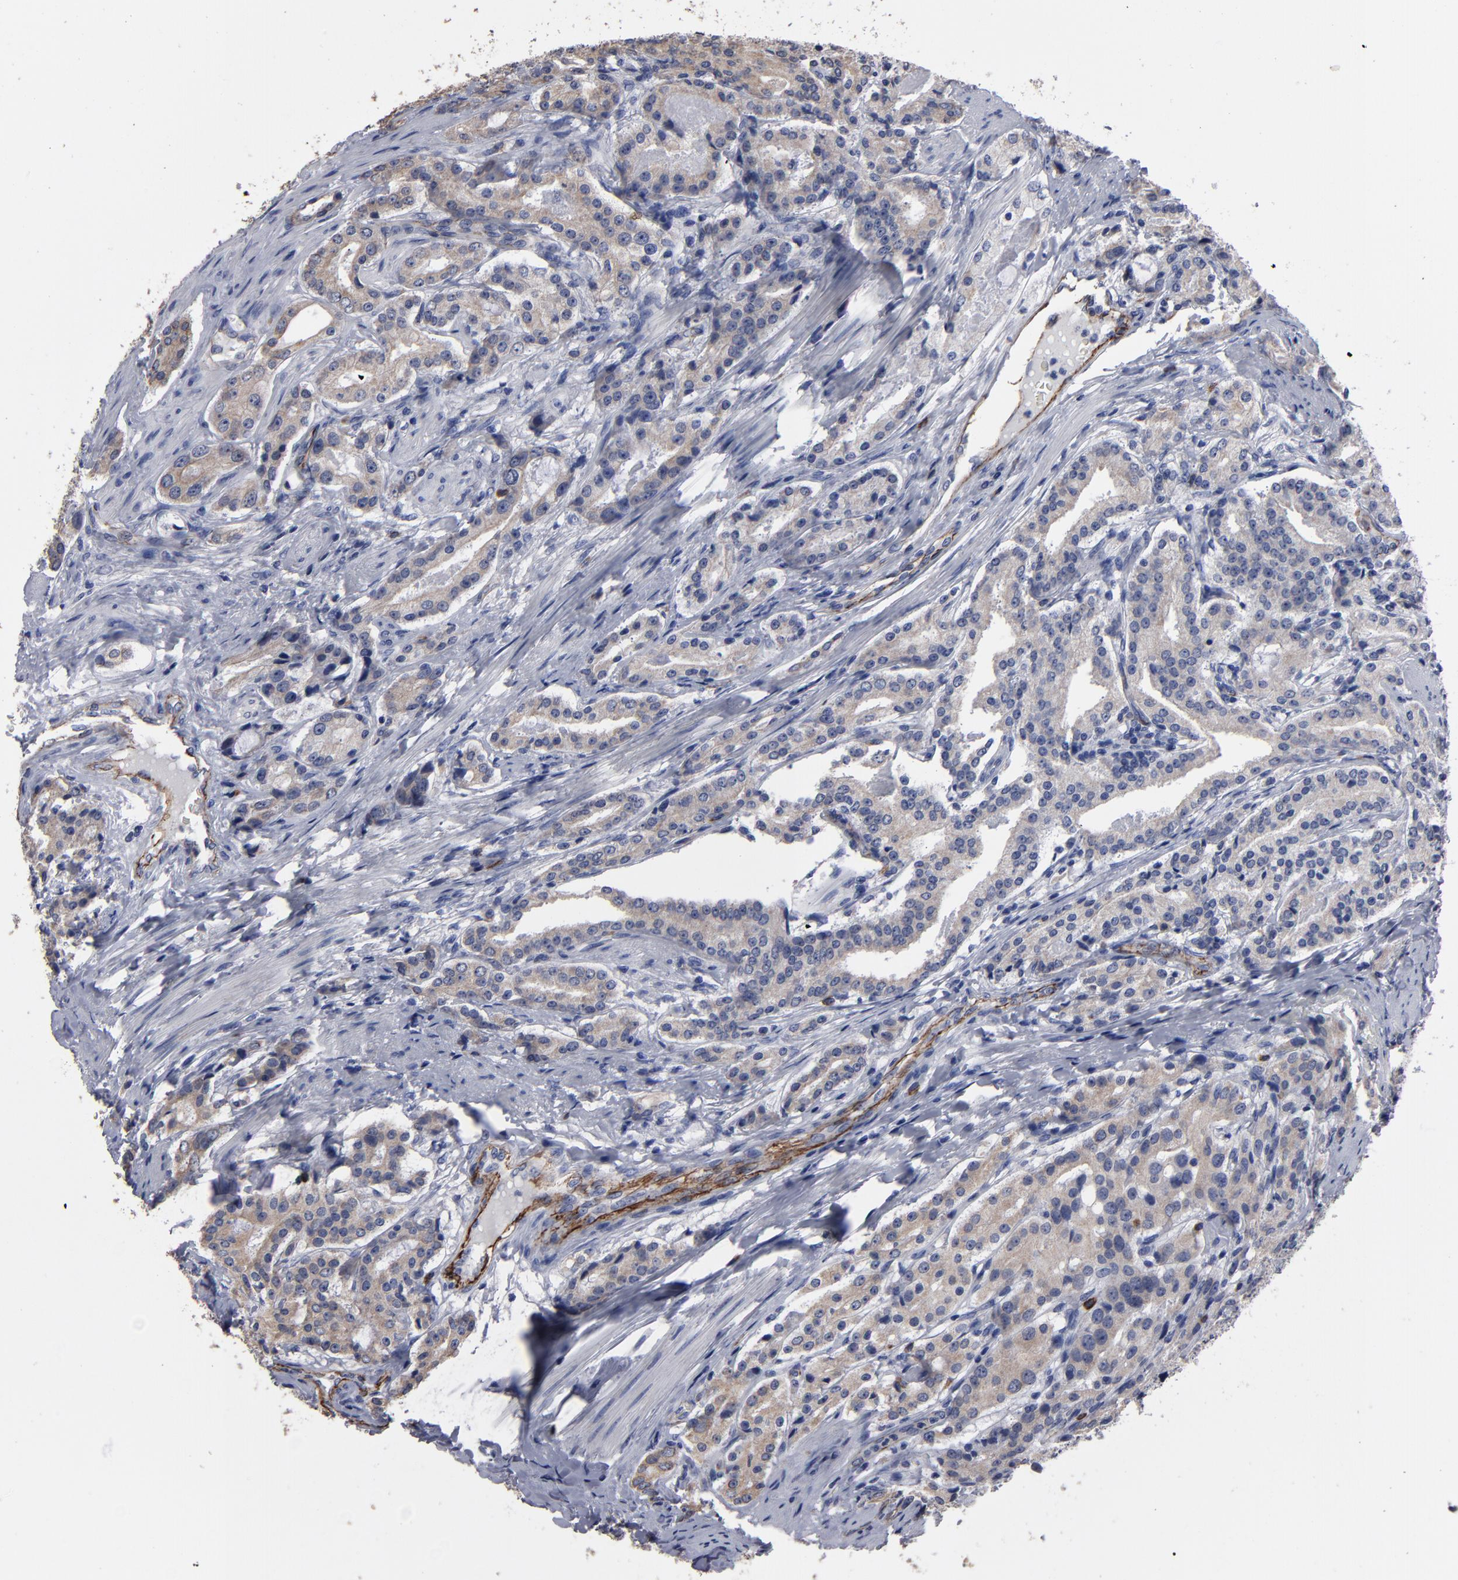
{"staining": {"intensity": "weak", "quantity": ">75%", "location": "cytoplasmic/membranous"}, "tissue": "prostate cancer", "cell_type": "Tumor cells", "image_type": "cancer", "snomed": [{"axis": "morphology", "description": "Adenocarcinoma, Medium grade"}, {"axis": "topography", "description": "Prostate"}], "caption": "Immunohistochemical staining of human prostate cancer (medium-grade adenocarcinoma) exhibits weak cytoplasmic/membranous protein staining in about >75% of tumor cells.", "gene": "ZNF175", "patient": {"sex": "male", "age": 72}}